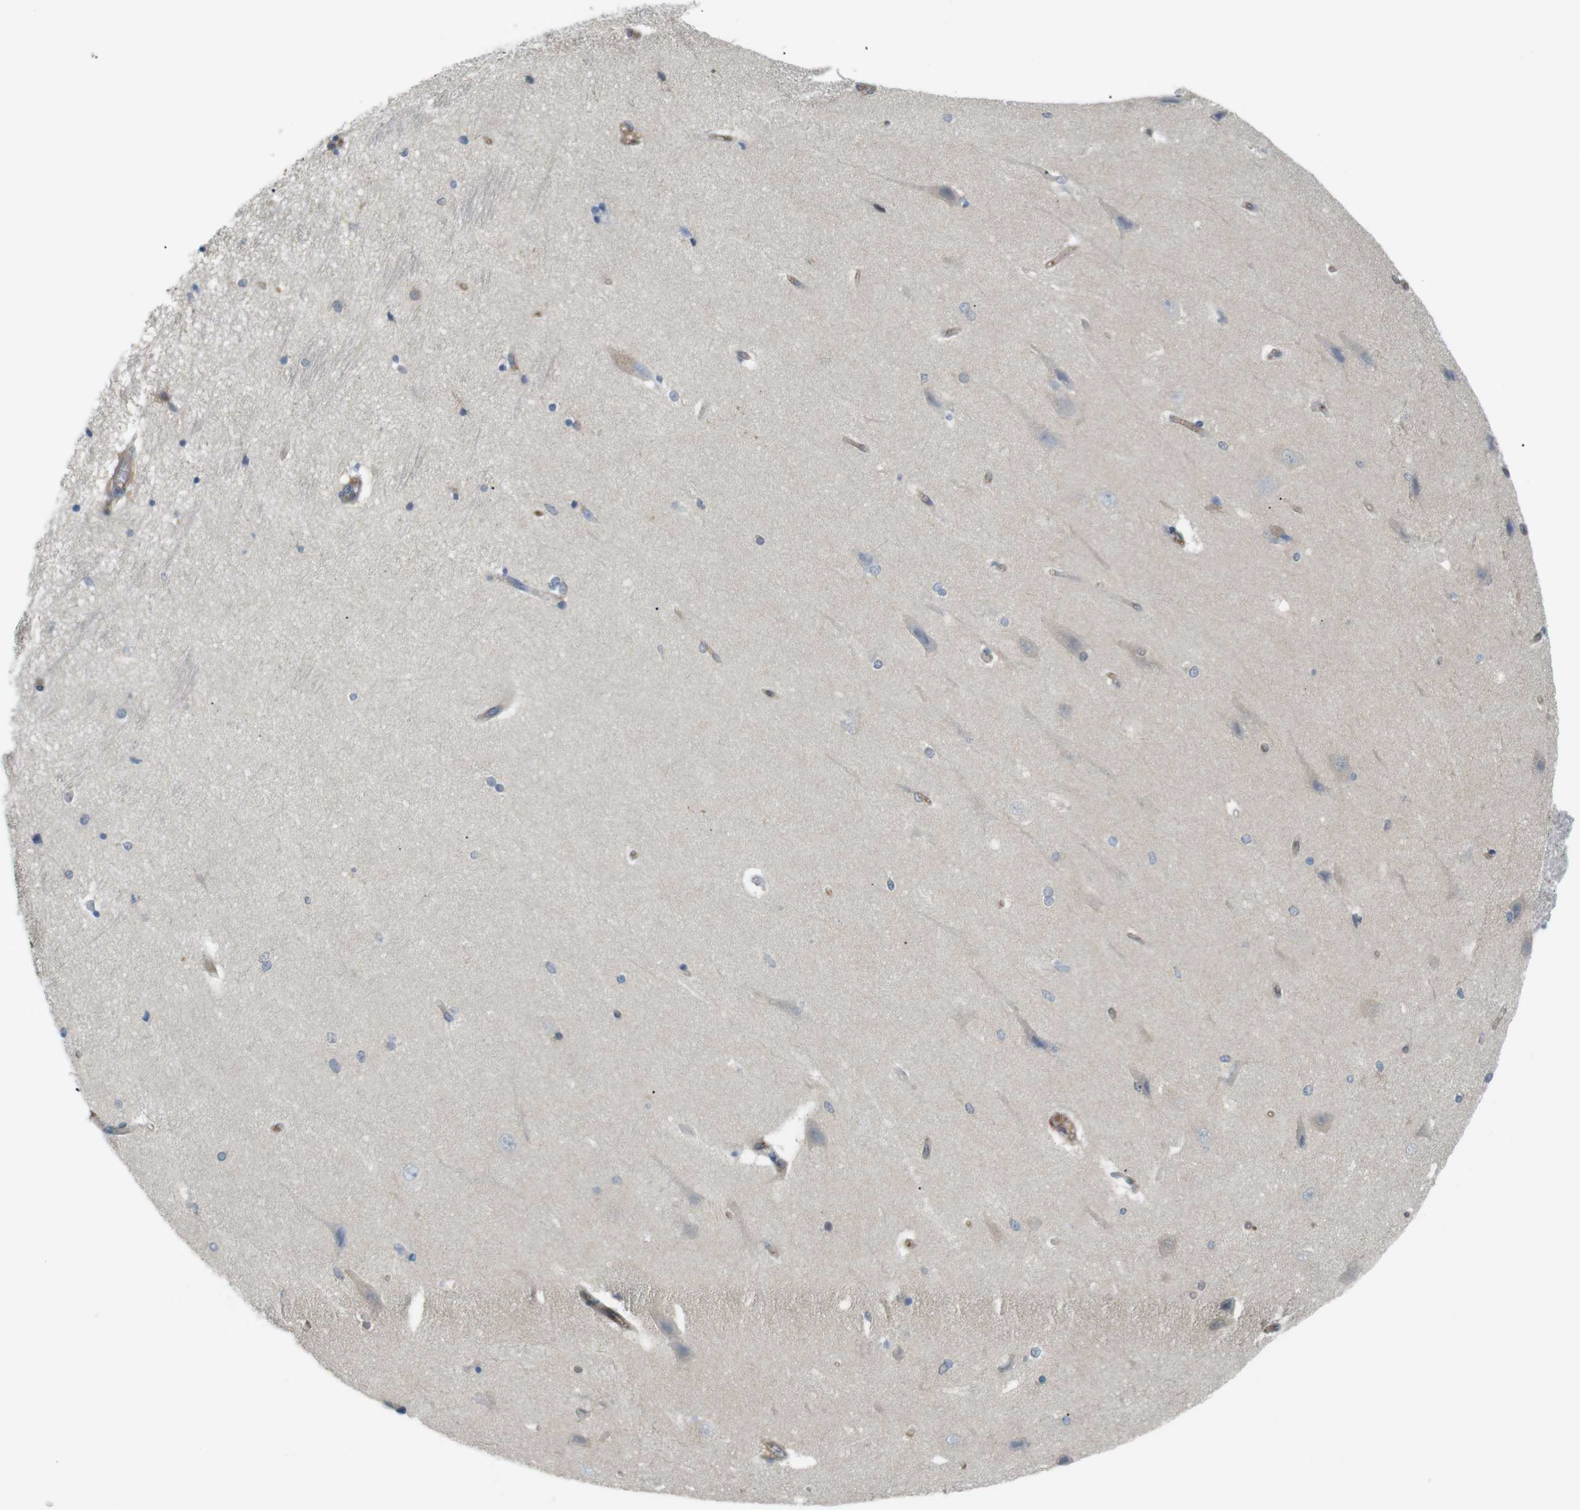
{"staining": {"intensity": "negative", "quantity": "none", "location": "none"}, "tissue": "hippocampus", "cell_type": "Glial cells", "image_type": "normal", "snomed": [{"axis": "morphology", "description": "Normal tissue, NOS"}, {"axis": "topography", "description": "Hippocampus"}], "caption": "Immunohistochemistry histopathology image of unremarkable hippocampus stained for a protein (brown), which reveals no staining in glial cells.", "gene": "PEPD", "patient": {"sex": "female", "age": 54}}